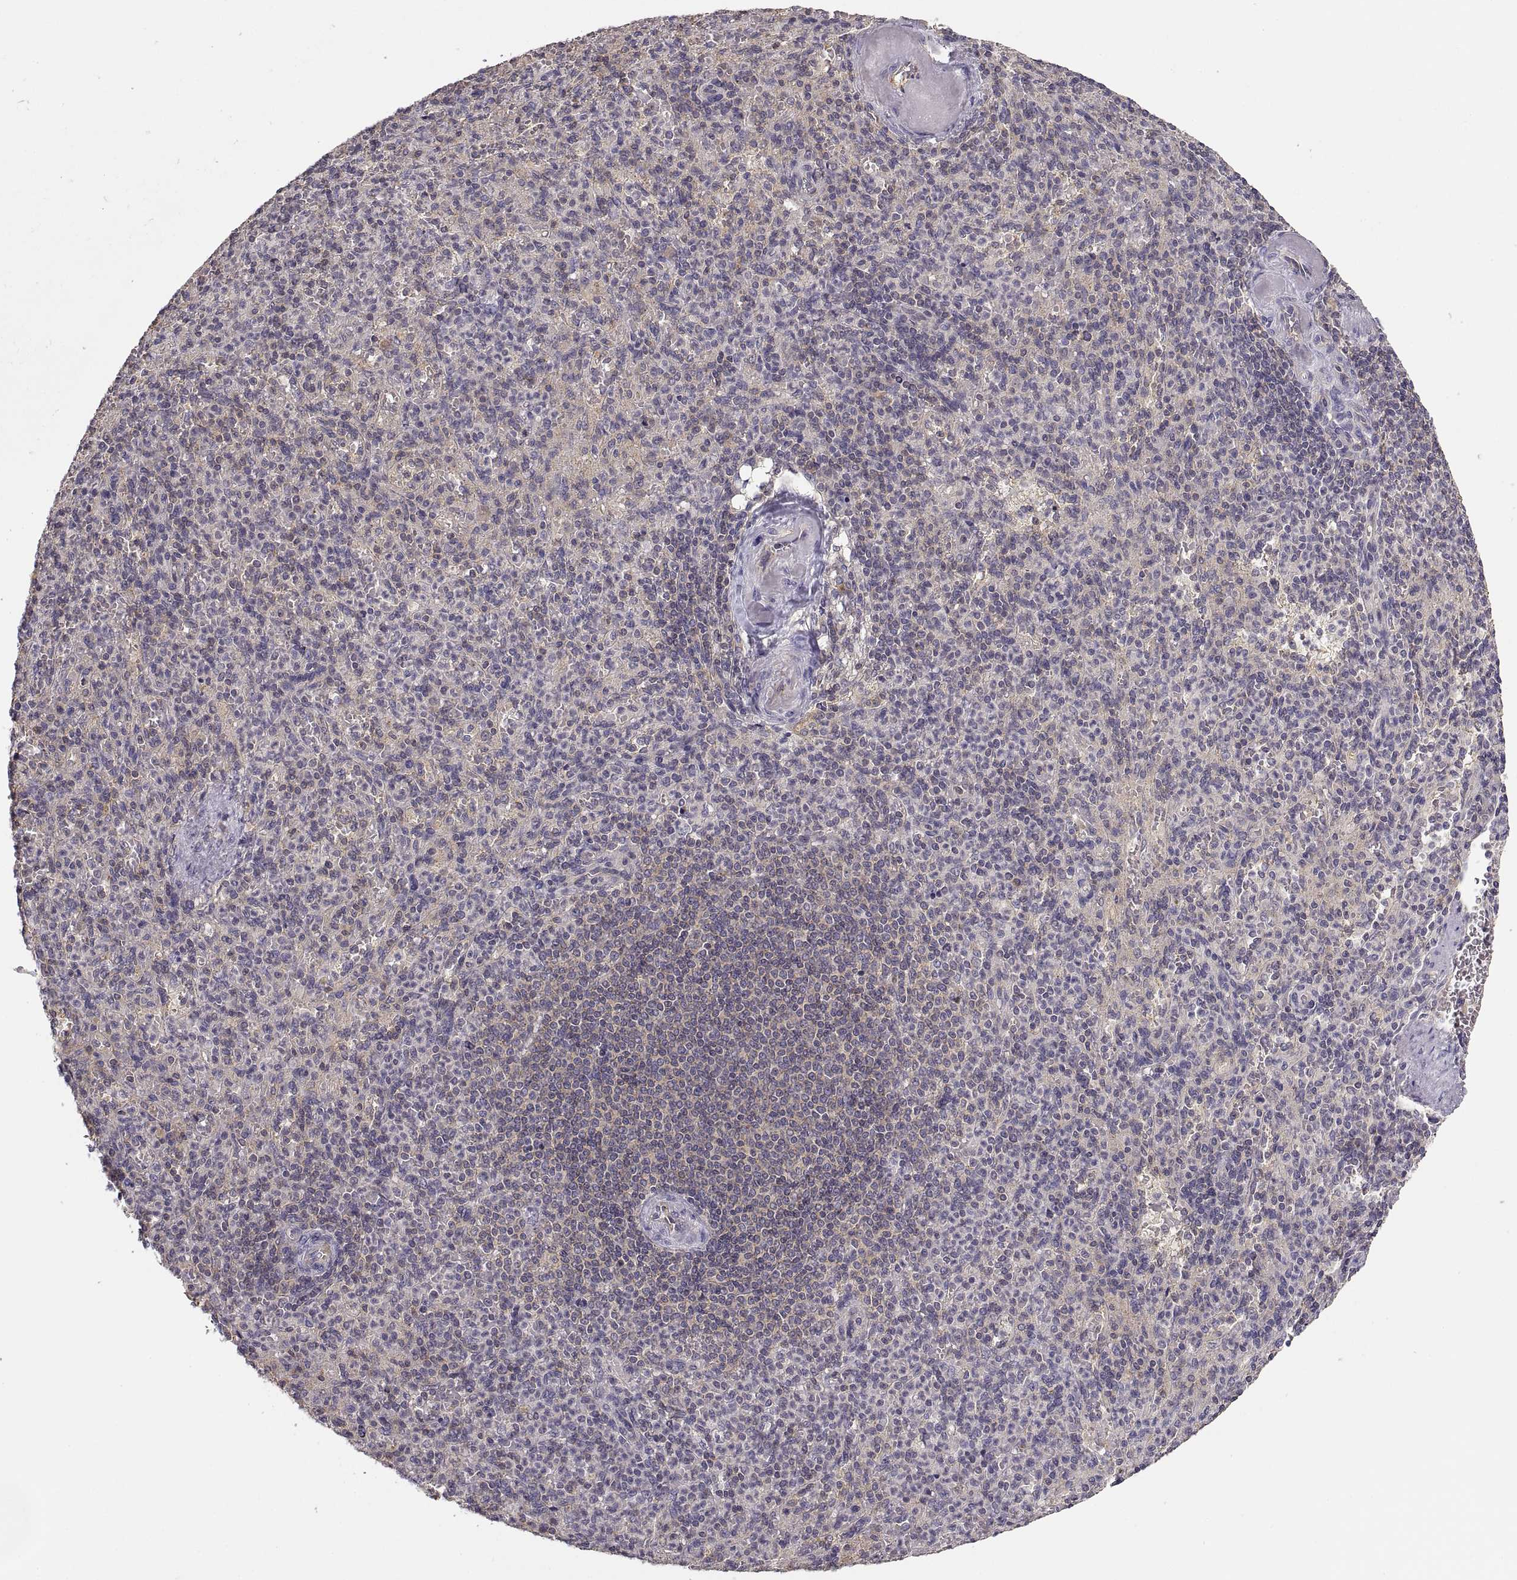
{"staining": {"intensity": "negative", "quantity": "none", "location": "none"}, "tissue": "spleen", "cell_type": "Cells in red pulp", "image_type": "normal", "snomed": [{"axis": "morphology", "description": "Normal tissue, NOS"}, {"axis": "topography", "description": "Spleen"}], "caption": "DAB (3,3'-diaminobenzidine) immunohistochemical staining of normal spleen demonstrates no significant staining in cells in red pulp. (Stains: DAB immunohistochemistry (IHC) with hematoxylin counter stain, Microscopy: brightfield microscopy at high magnification).", "gene": "NMNAT2", "patient": {"sex": "female", "age": 74}}